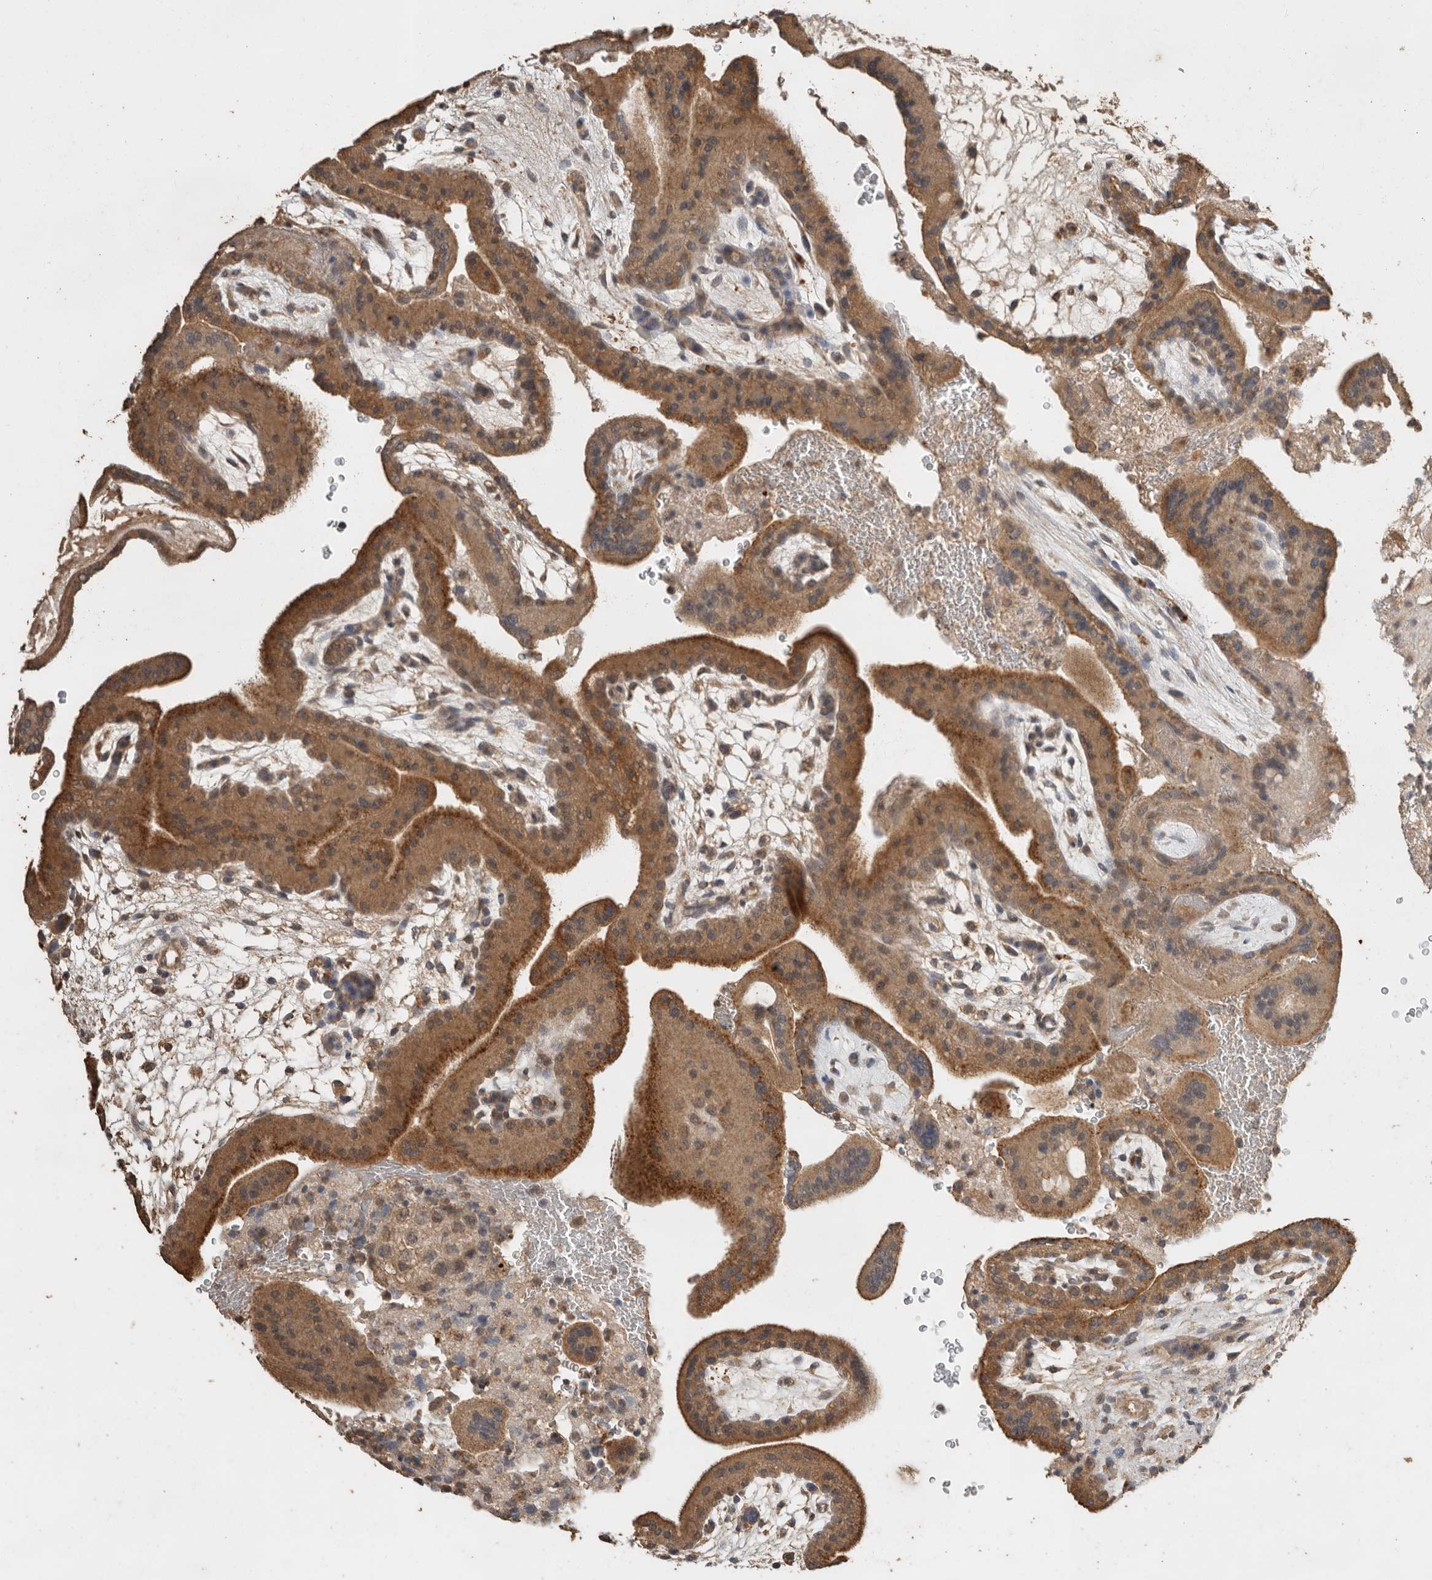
{"staining": {"intensity": "moderate", "quantity": ">75%", "location": "cytoplasmic/membranous"}, "tissue": "placenta", "cell_type": "Trophoblastic cells", "image_type": "normal", "snomed": [{"axis": "morphology", "description": "Normal tissue, NOS"}, {"axis": "topography", "description": "Placenta"}], "caption": "Immunohistochemical staining of normal human placenta displays medium levels of moderate cytoplasmic/membranous positivity in approximately >75% of trophoblastic cells. Using DAB (brown) and hematoxylin (blue) stains, captured at high magnification using brightfield microscopy.", "gene": "CTF1", "patient": {"sex": "female", "age": 19}}